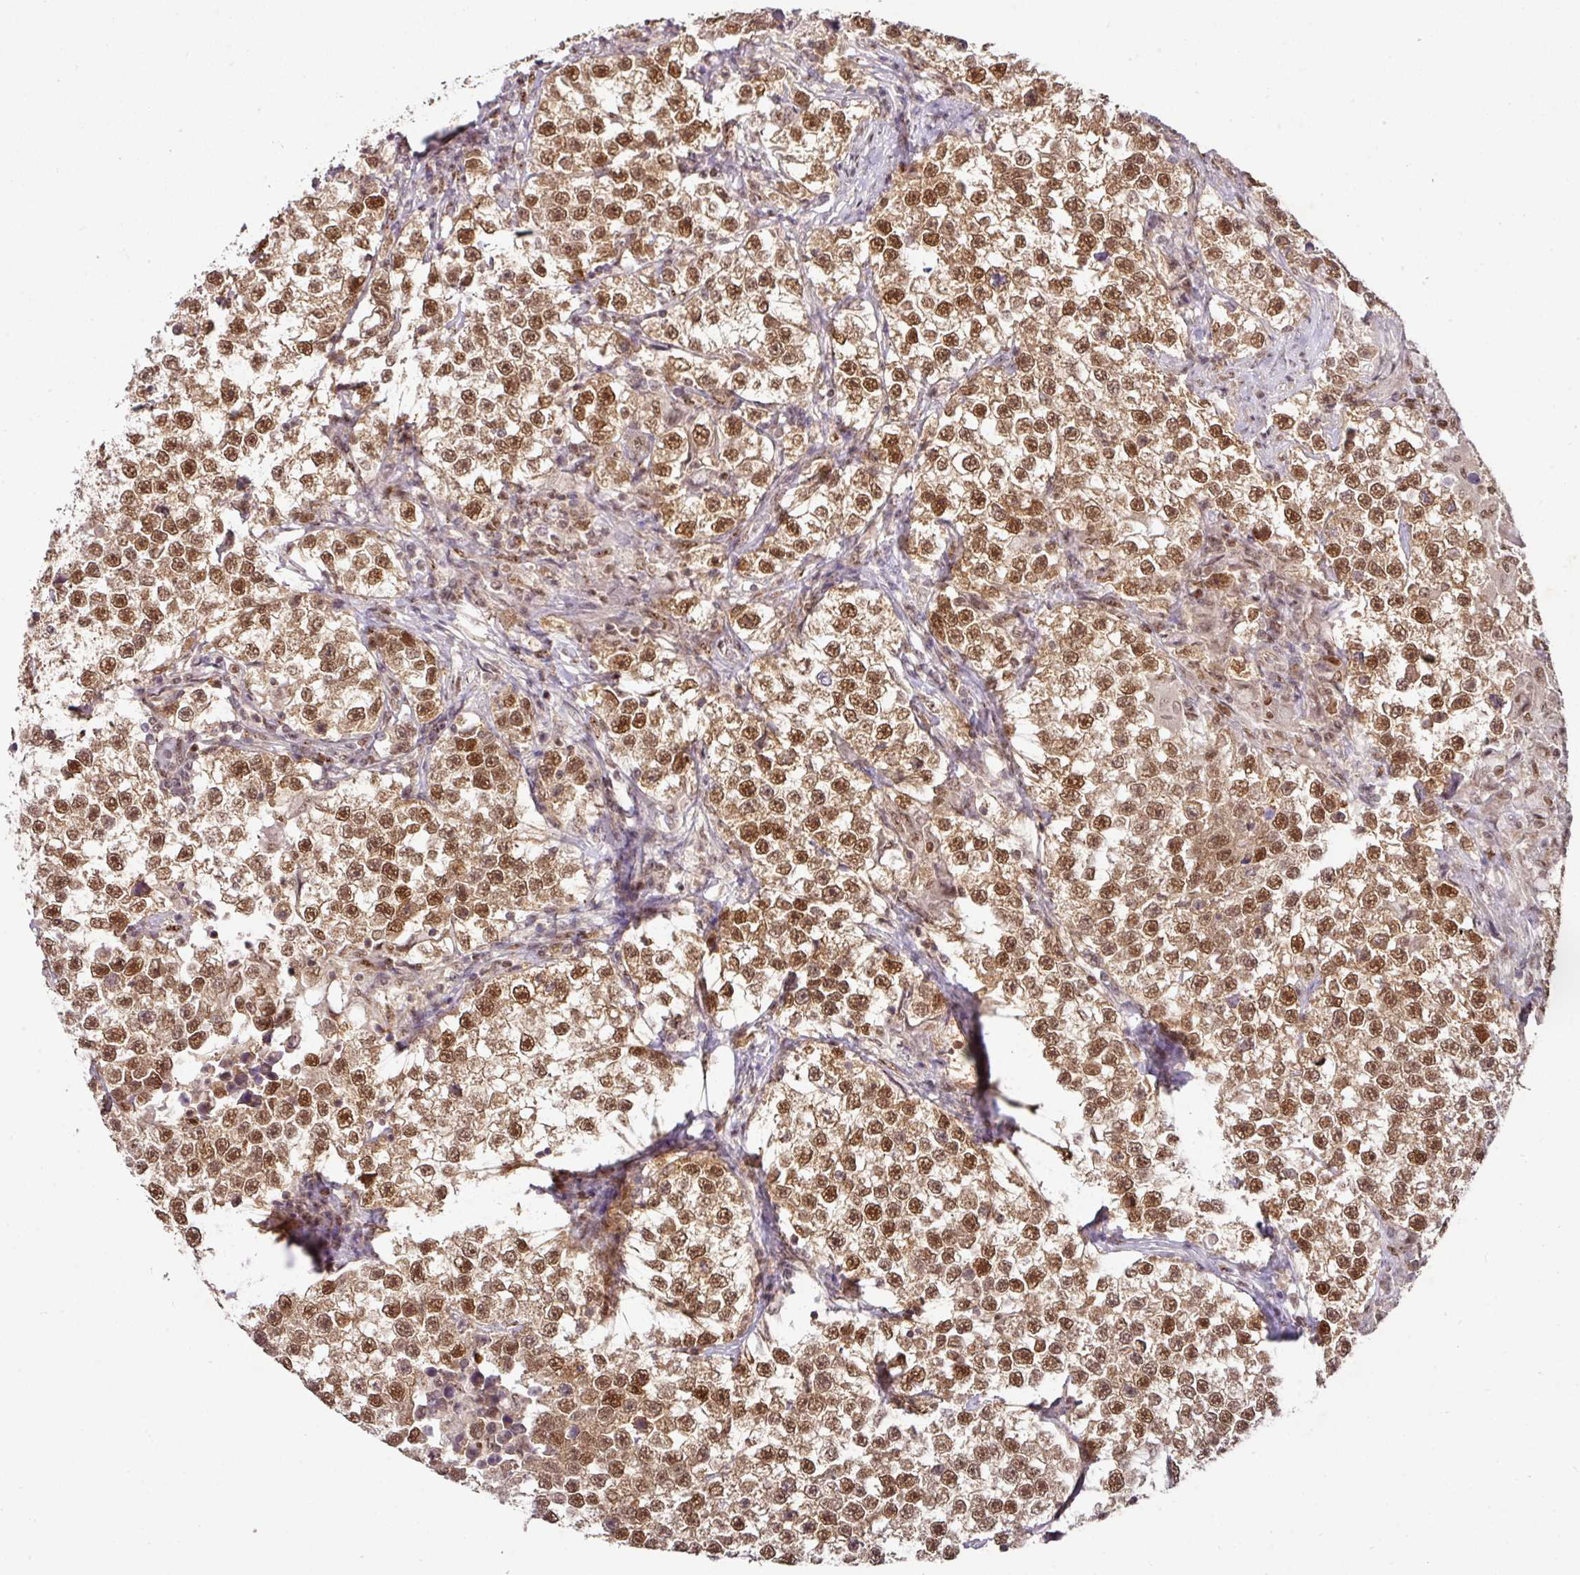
{"staining": {"intensity": "moderate", "quantity": ">75%", "location": "cytoplasmic/membranous,nuclear"}, "tissue": "testis cancer", "cell_type": "Tumor cells", "image_type": "cancer", "snomed": [{"axis": "morphology", "description": "Seminoma, NOS"}, {"axis": "topography", "description": "Testis"}], "caption": "Seminoma (testis) tissue reveals moderate cytoplasmic/membranous and nuclear staining in about >75% of tumor cells, visualized by immunohistochemistry. (DAB (3,3'-diaminobenzidine) IHC with brightfield microscopy, high magnification).", "gene": "RANBP9", "patient": {"sex": "male", "age": 46}}